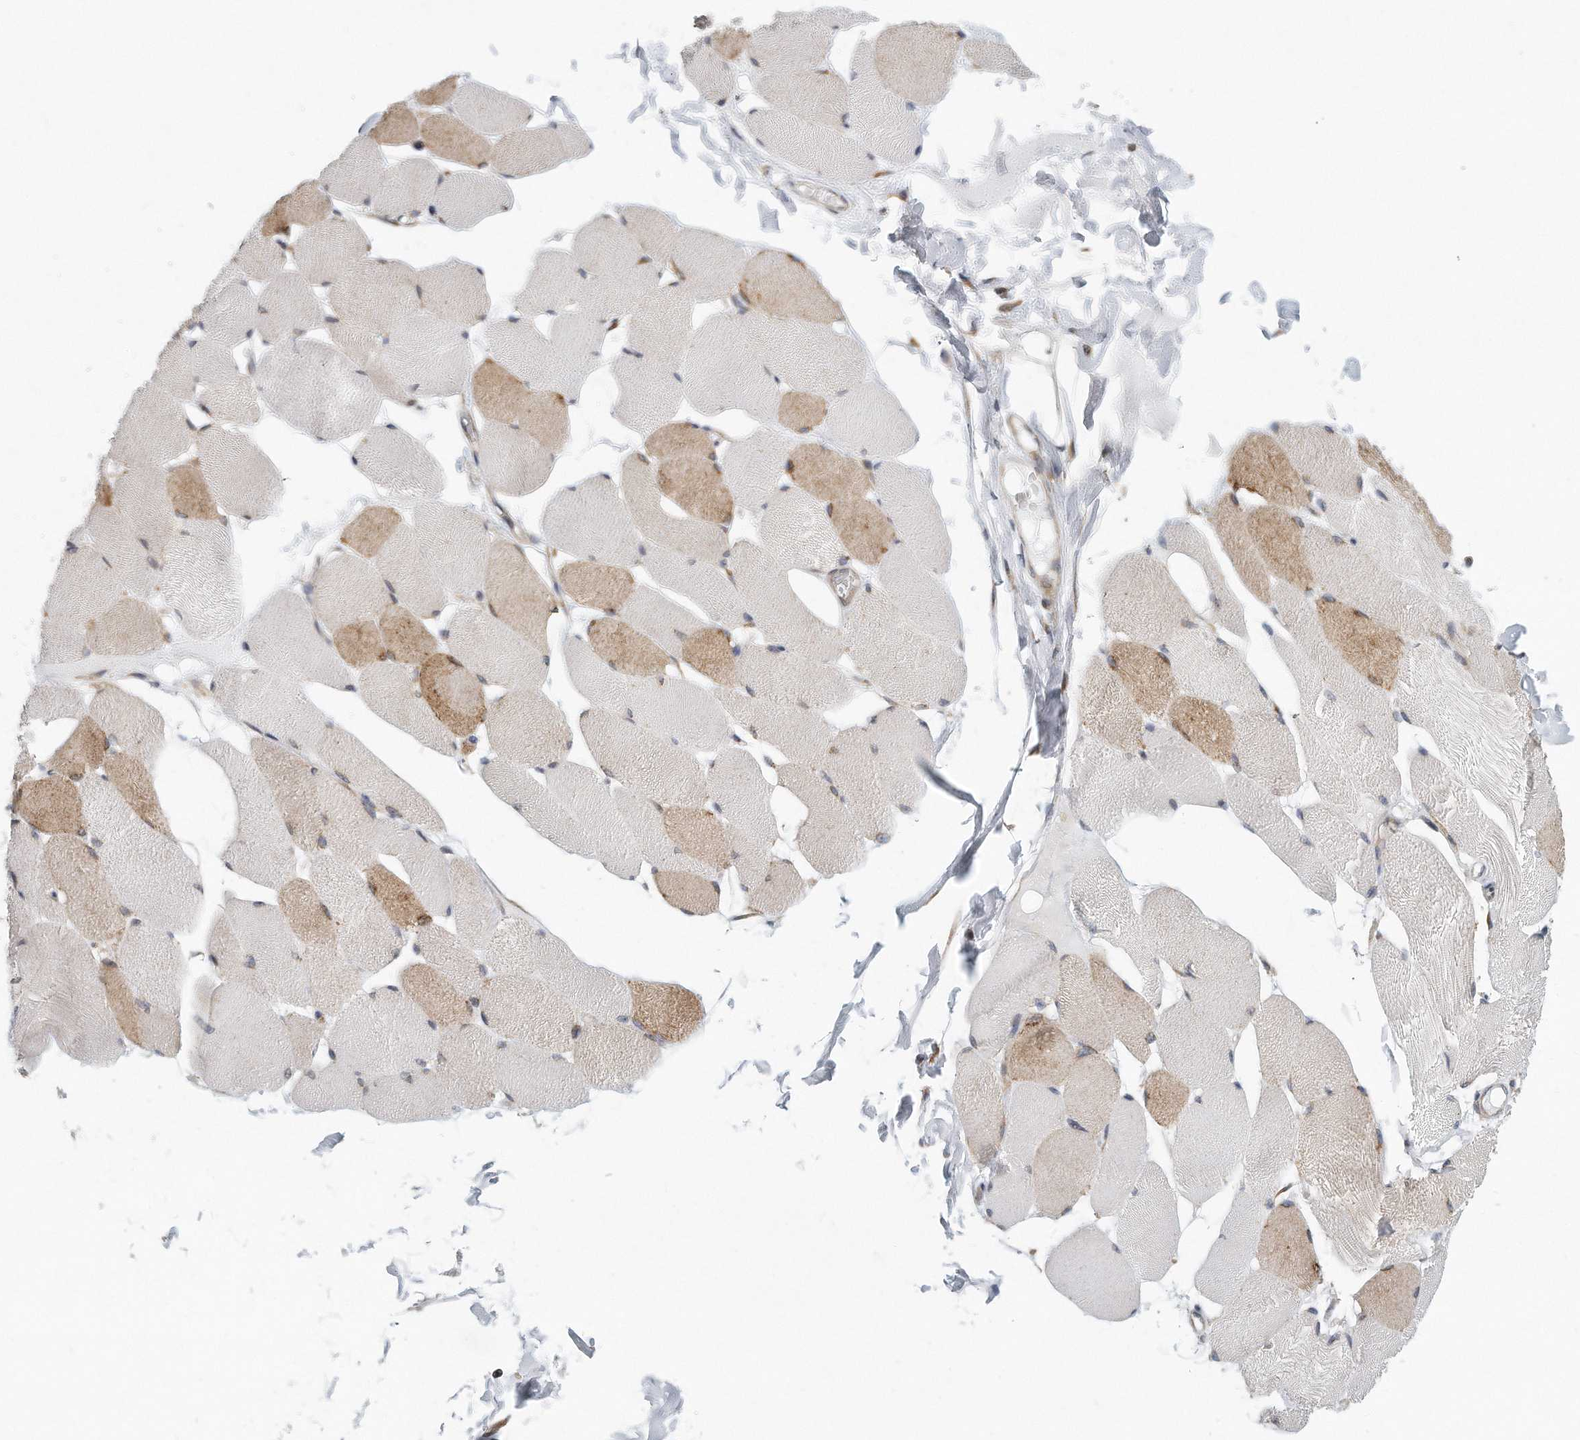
{"staining": {"intensity": "moderate", "quantity": "<25%", "location": "cytoplasmic/membranous"}, "tissue": "skeletal muscle", "cell_type": "Myocytes", "image_type": "normal", "snomed": [{"axis": "morphology", "description": "Normal tissue, NOS"}, {"axis": "topography", "description": "Skin"}, {"axis": "topography", "description": "Skeletal muscle"}], "caption": "The photomicrograph reveals immunohistochemical staining of normal skeletal muscle. There is moderate cytoplasmic/membranous expression is present in approximately <25% of myocytes. (Brightfield microscopy of DAB IHC at high magnification).", "gene": "VLDLR", "patient": {"sex": "male", "age": 83}}